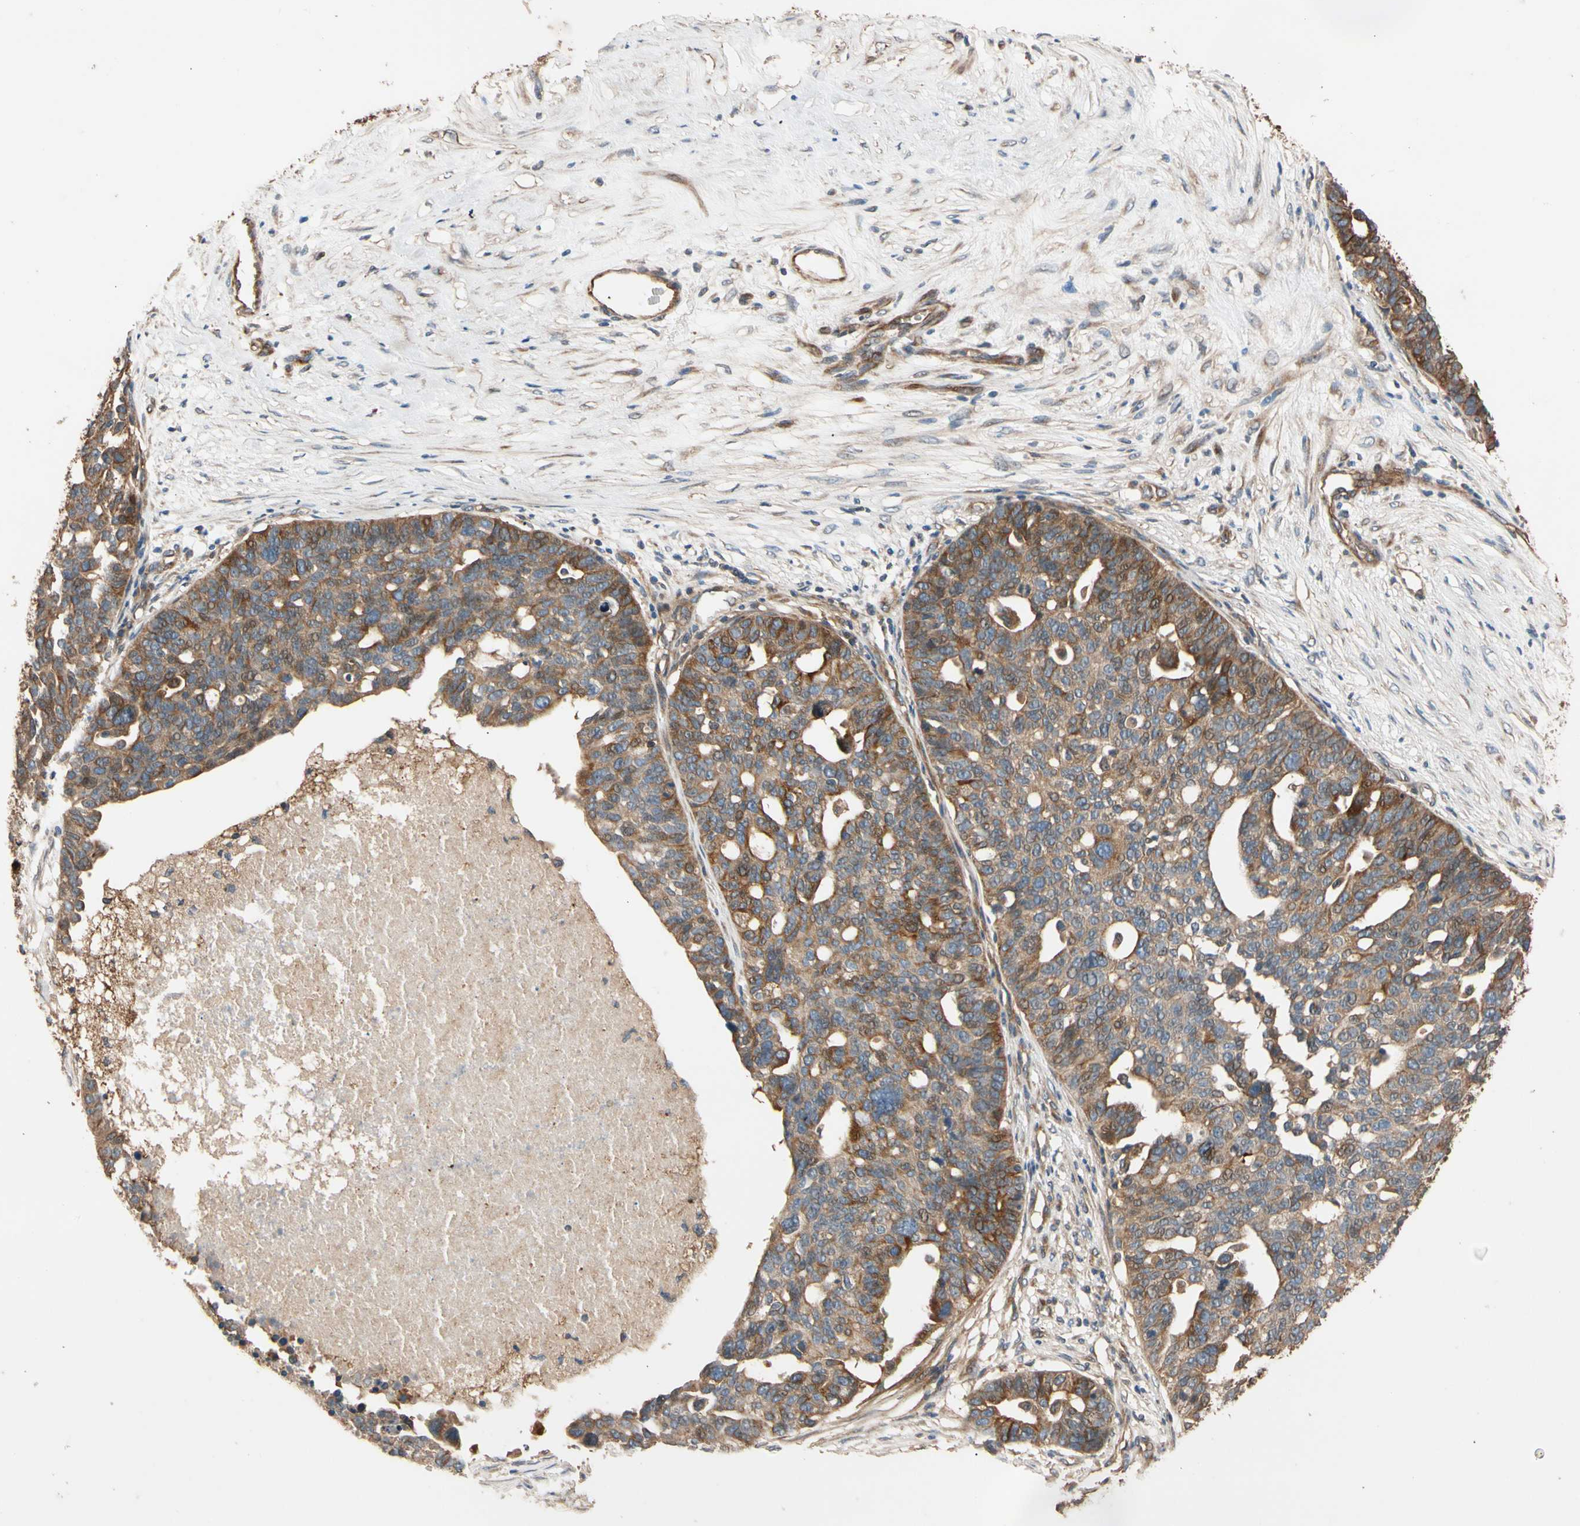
{"staining": {"intensity": "moderate", "quantity": "25%-75%", "location": "cytoplasmic/membranous"}, "tissue": "ovarian cancer", "cell_type": "Tumor cells", "image_type": "cancer", "snomed": [{"axis": "morphology", "description": "Cystadenocarcinoma, serous, NOS"}, {"axis": "topography", "description": "Ovary"}], "caption": "This histopathology image demonstrates ovarian serous cystadenocarcinoma stained with IHC to label a protein in brown. The cytoplasmic/membranous of tumor cells show moderate positivity for the protein. Nuclei are counter-stained blue.", "gene": "MGRN1", "patient": {"sex": "female", "age": 59}}